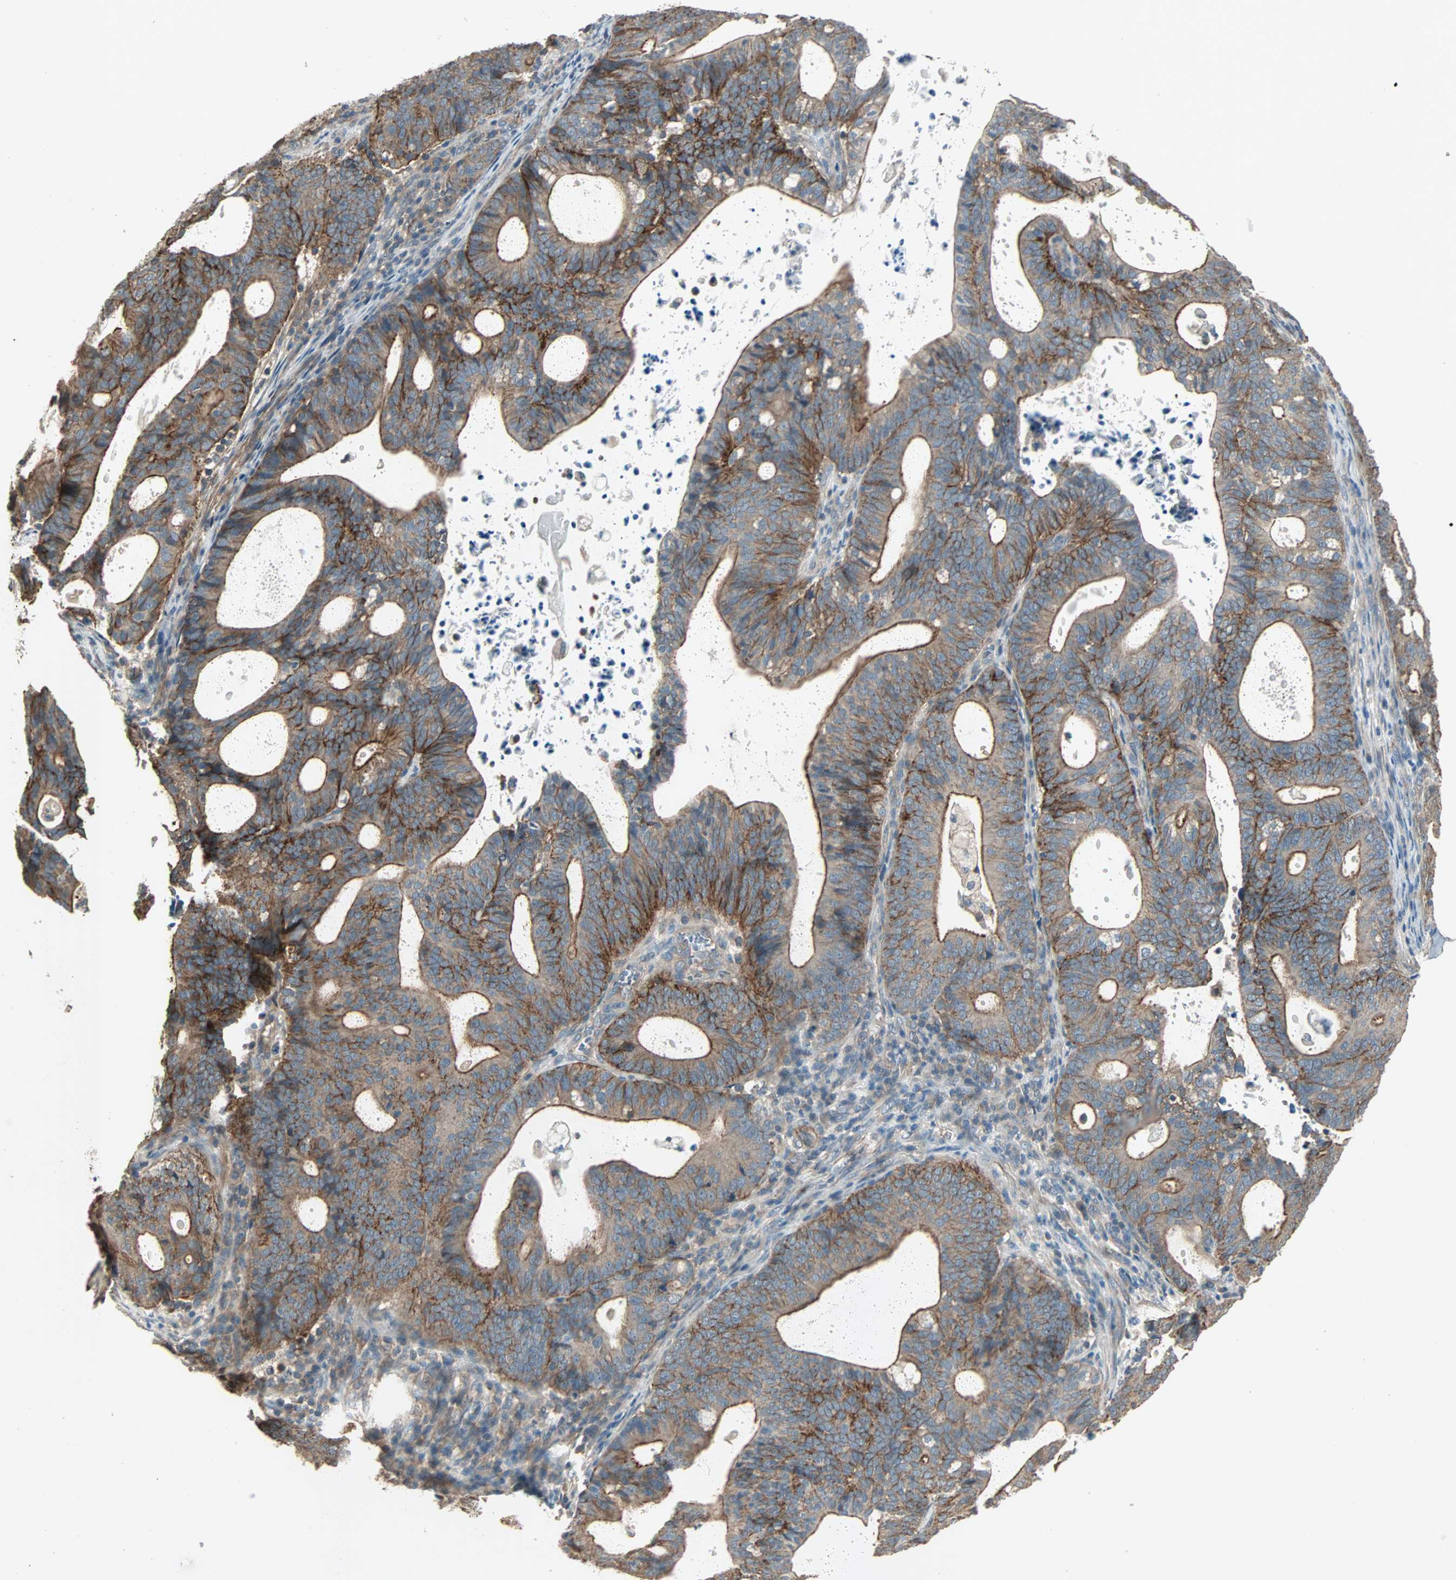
{"staining": {"intensity": "strong", "quantity": "25%-75%", "location": "cytoplasmic/membranous"}, "tissue": "endometrial cancer", "cell_type": "Tumor cells", "image_type": "cancer", "snomed": [{"axis": "morphology", "description": "Adenocarcinoma, NOS"}, {"axis": "topography", "description": "Uterus"}], "caption": "Endometrial adenocarcinoma was stained to show a protein in brown. There is high levels of strong cytoplasmic/membranous expression in about 25%-75% of tumor cells.", "gene": "MAP3K21", "patient": {"sex": "female", "age": 83}}